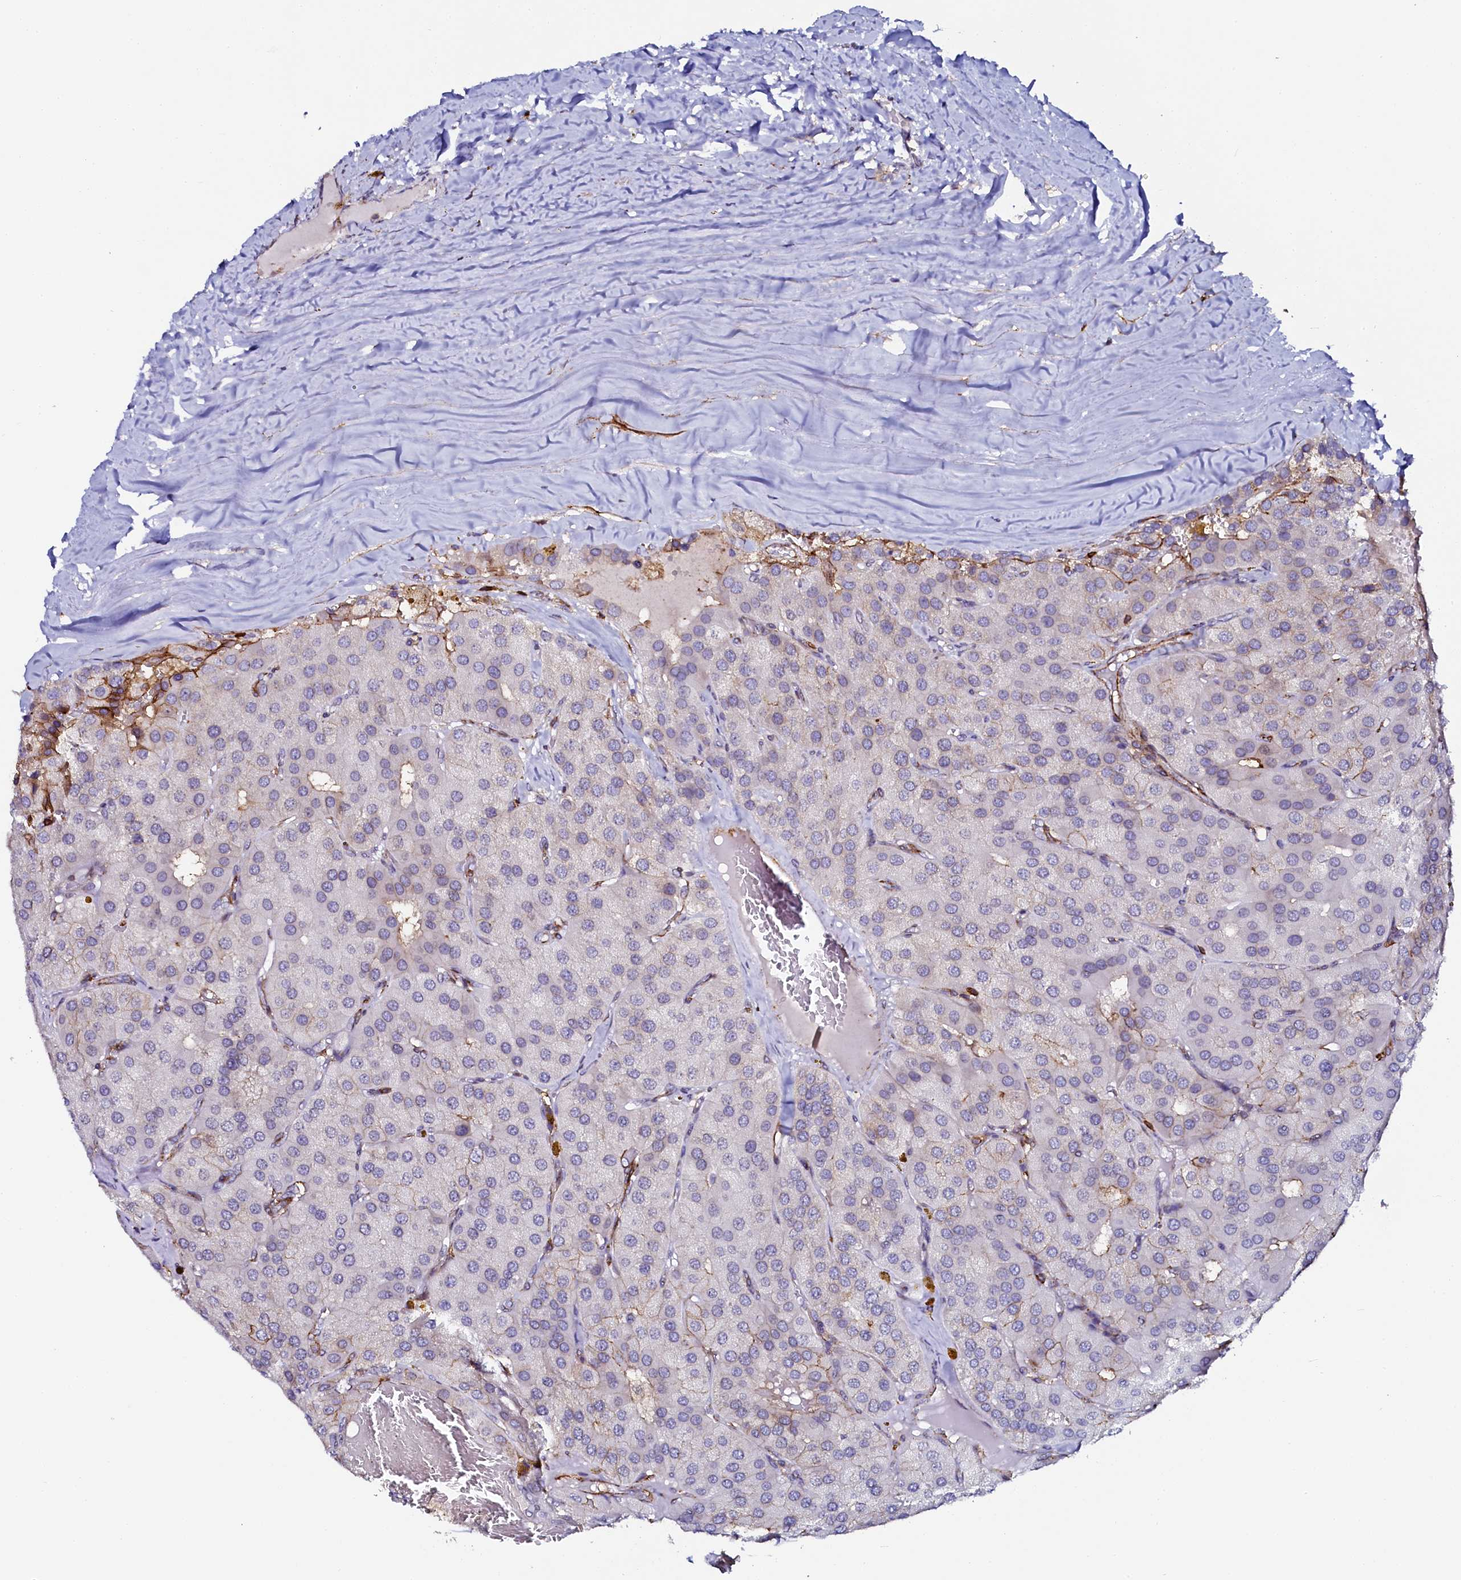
{"staining": {"intensity": "negative", "quantity": "none", "location": "none"}, "tissue": "parathyroid gland", "cell_type": "Glandular cells", "image_type": "normal", "snomed": [{"axis": "morphology", "description": "Normal tissue, NOS"}, {"axis": "morphology", "description": "Adenoma, NOS"}, {"axis": "topography", "description": "Parathyroid gland"}], "caption": "Glandular cells show no significant protein expression in normal parathyroid gland.", "gene": "AAAS", "patient": {"sex": "female", "age": 86}}